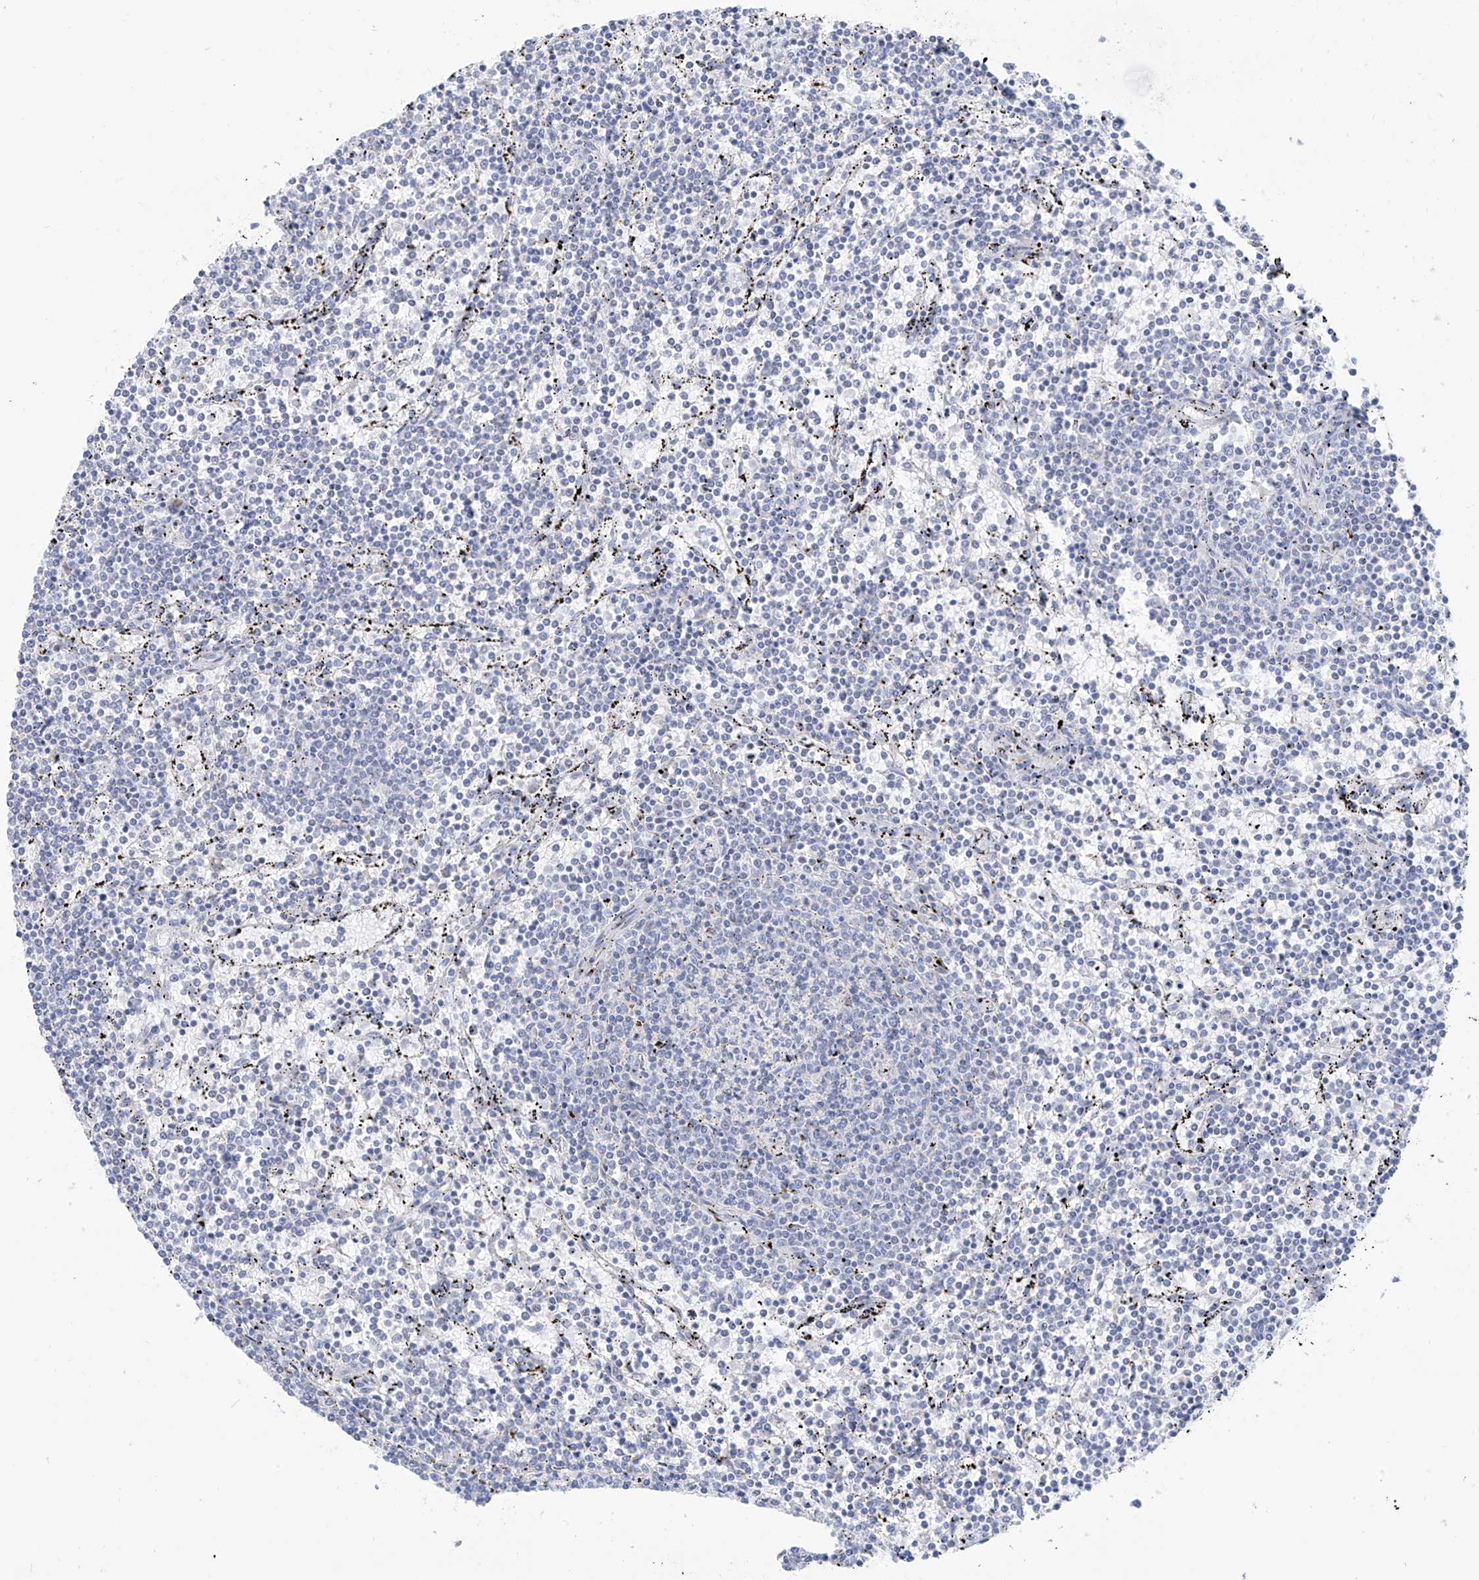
{"staining": {"intensity": "negative", "quantity": "none", "location": "none"}, "tissue": "lymphoma", "cell_type": "Tumor cells", "image_type": "cancer", "snomed": [{"axis": "morphology", "description": "Malignant lymphoma, non-Hodgkin's type, Low grade"}, {"axis": "topography", "description": "Spleen"}], "caption": "Immunohistochemistry of human lymphoma reveals no staining in tumor cells. (DAB immunohistochemistry visualized using brightfield microscopy, high magnification).", "gene": "SLC26A3", "patient": {"sex": "female", "age": 50}}